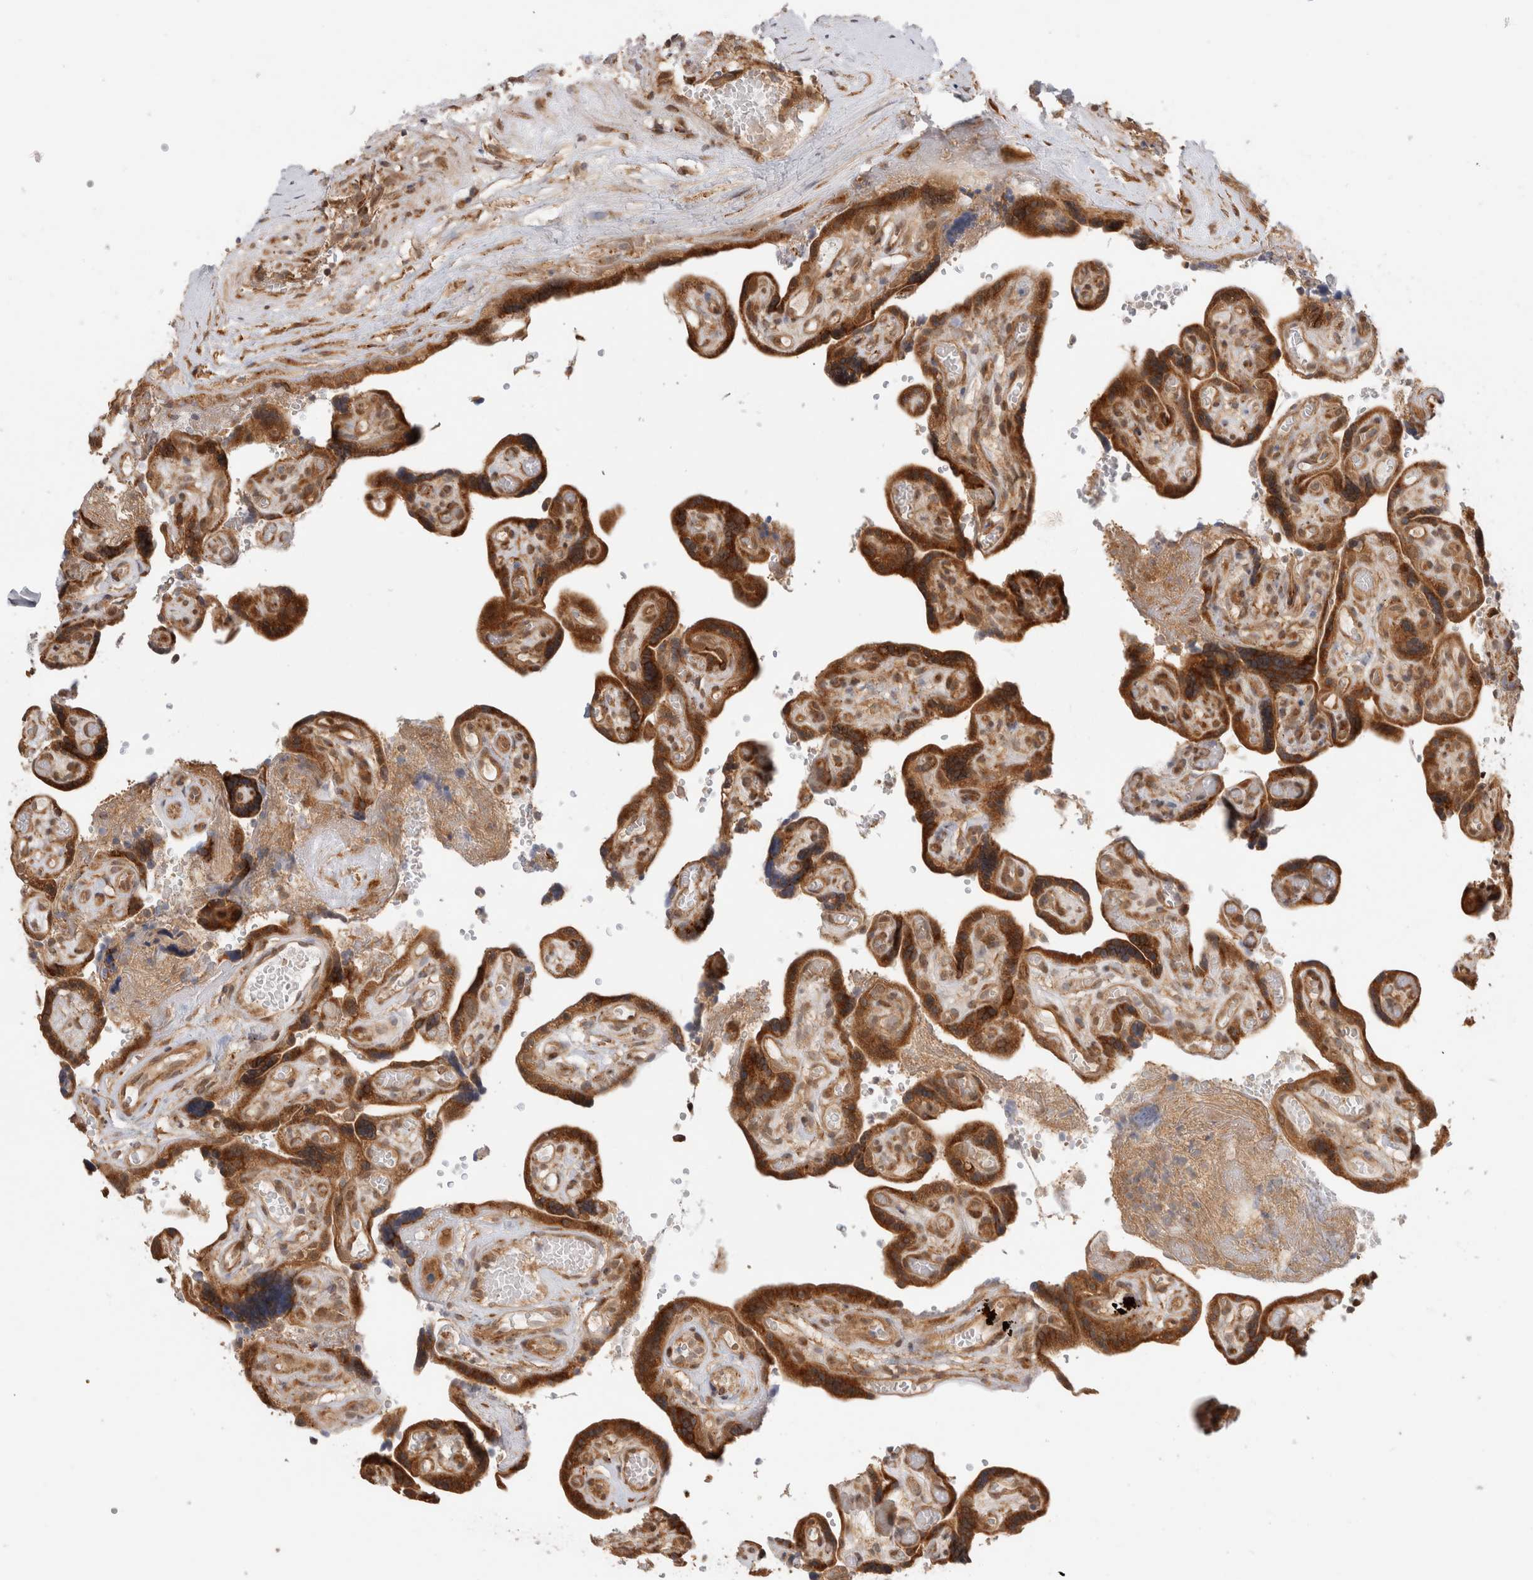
{"staining": {"intensity": "strong", "quantity": ">75%", "location": "cytoplasmic/membranous"}, "tissue": "placenta", "cell_type": "Decidual cells", "image_type": "normal", "snomed": [{"axis": "morphology", "description": "Normal tissue, NOS"}, {"axis": "topography", "description": "Placenta"}], "caption": "Immunohistochemical staining of unremarkable placenta exhibits high levels of strong cytoplasmic/membranous positivity in approximately >75% of decidual cells. The staining is performed using DAB brown chromogen to label protein expression. The nuclei are counter-stained blue using hematoxylin.", "gene": "ACTL9", "patient": {"sex": "female", "age": 30}}